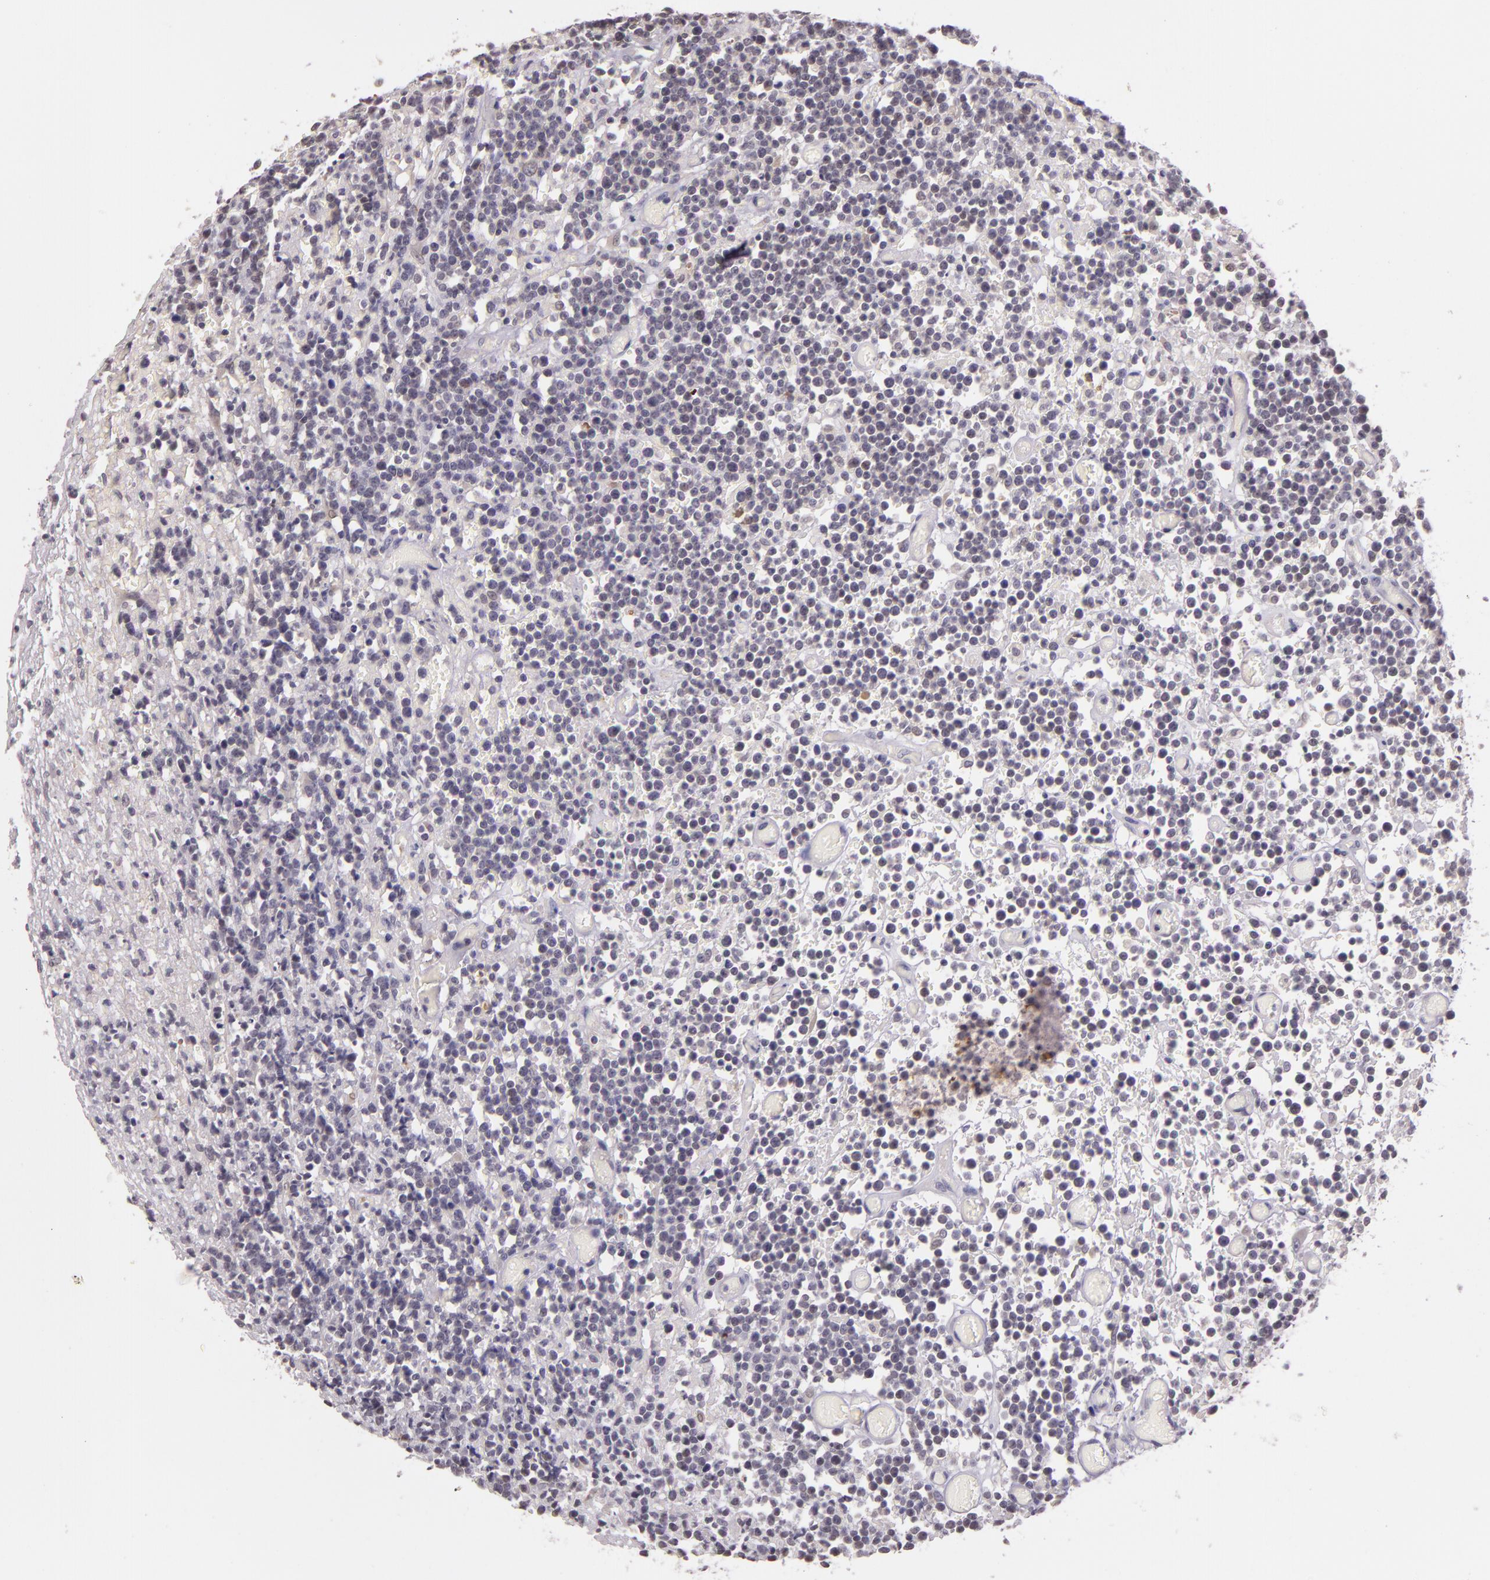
{"staining": {"intensity": "negative", "quantity": "none", "location": "none"}, "tissue": "lymphoma", "cell_type": "Tumor cells", "image_type": "cancer", "snomed": [{"axis": "morphology", "description": "Malignant lymphoma, non-Hodgkin's type, High grade"}, {"axis": "topography", "description": "Colon"}], "caption": "Immunohistochemistry (IHC) micrograph of malignant lymphoma, non-Hodgkin's type (high-grade) stained for a protein (brown), which reveals no expression in tumor cells.", "gene": "ARMH4", "patient": {"sex": "male", "age": 82}}